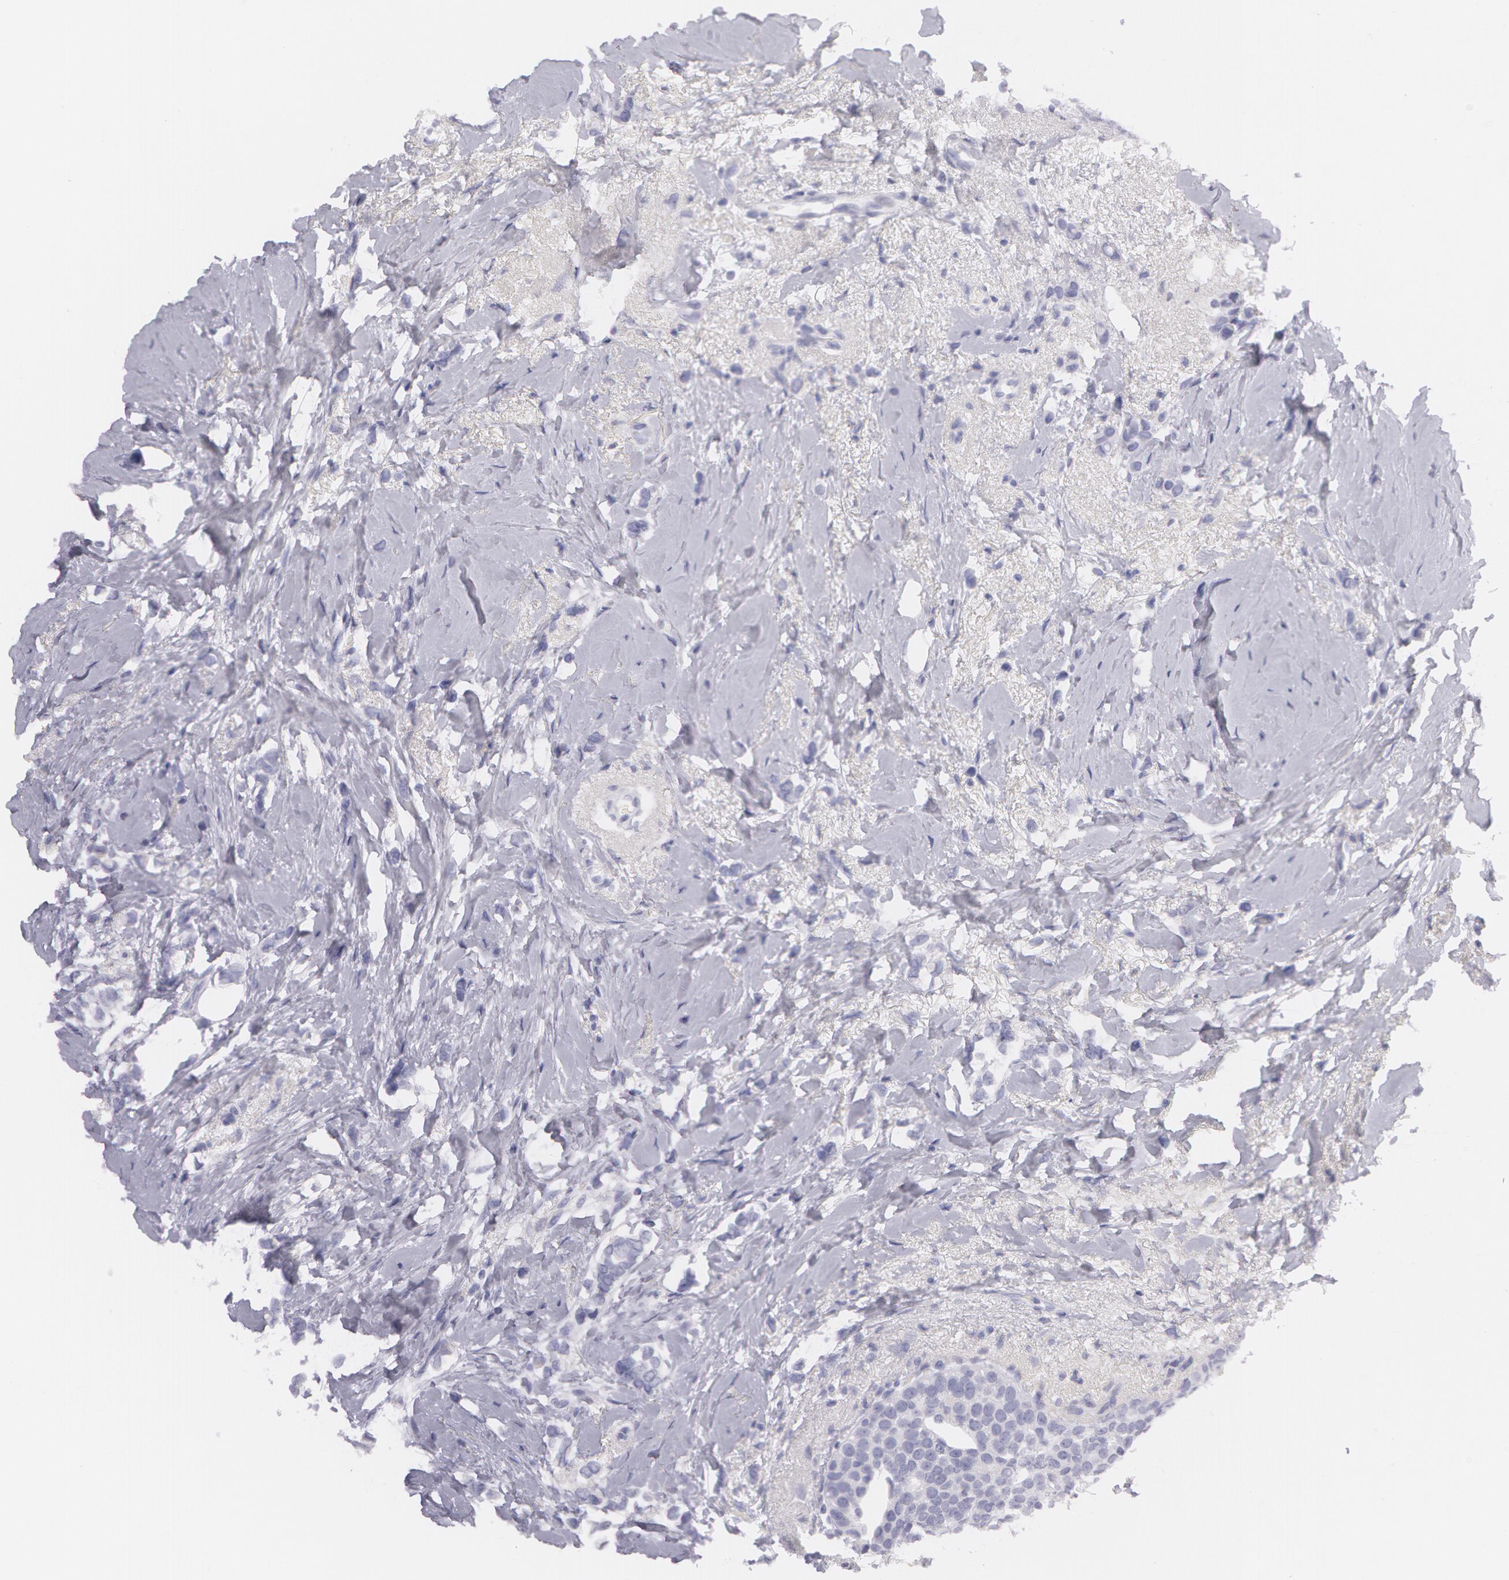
{"staining": {"intensity": "negative", "quantity": "none", "location": "none"}, "tissue": "breast cancer", "cell_type": "Tumor cells", "image_type": "cancer", "snomed": [{"axis": "morphology", "description": "Duct carcinoma"}, {"axis": "topography", "description": "Breast"}], "caption": "Immunohistochemistry (IHC) photomicrograph of neoplastic tissue: breast intraductal carcinoma stained with DAB reveals no significant protein expression in tumor cells. The staining was performed using DAB (3,3'-diaminobenzidine) to visualize the protein expression in brown, while the nuclei were stained in blue with hematoxylin (Magnification: 20x).", "gene": "AMACR", "patient": {"sex": "female", "age": 72}}